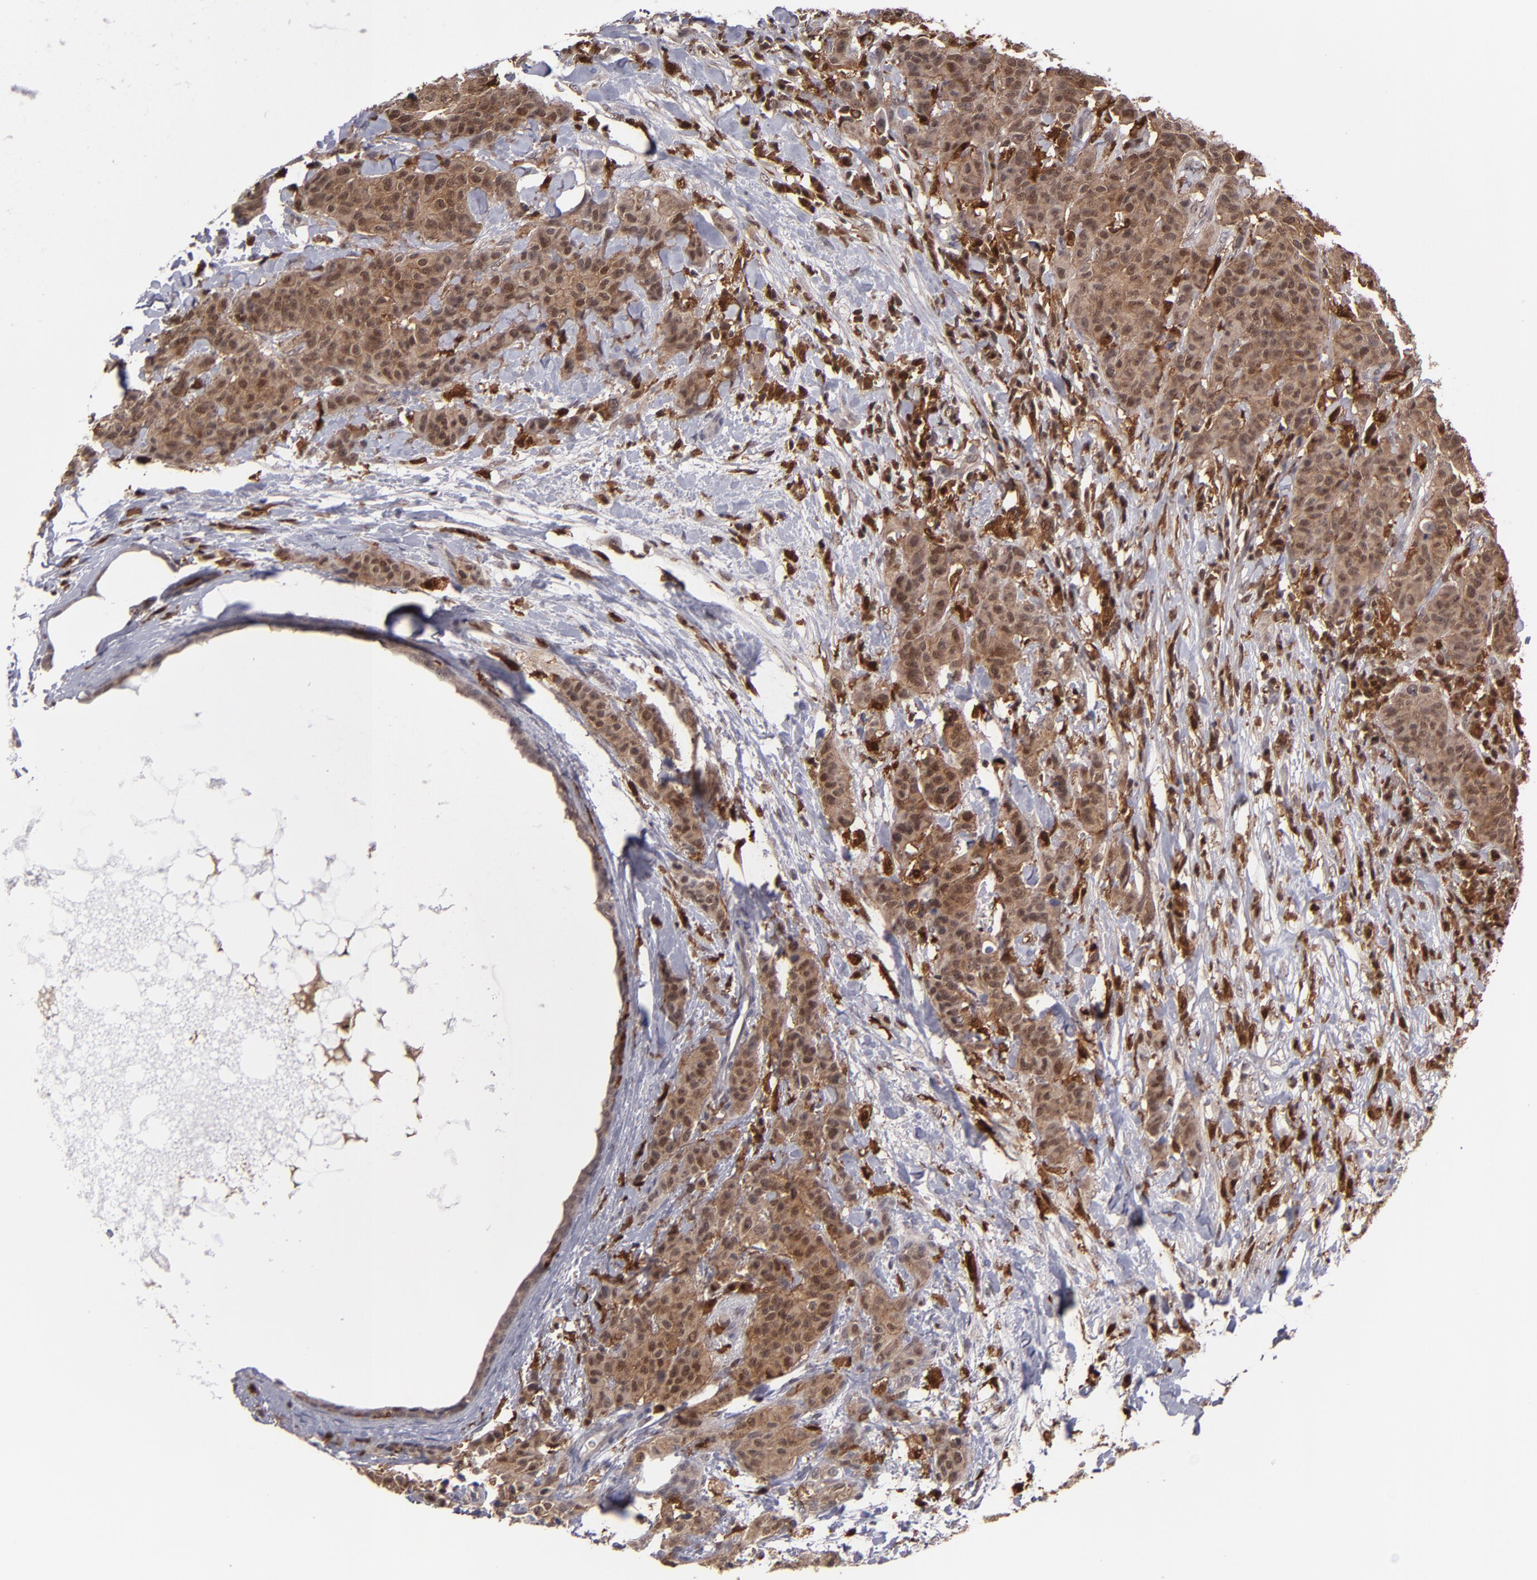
{"staining": {"intensity": "moderate", "quantity": ">75%", "location": "cytoplasmic/membranous,nuclear"}, "tissue": "breast cancer", "cell_type": "Tumor cells", "image_type": "cancer", "snomed": [{"axis": "morphology", "description": "Duct carcinoma"}, {"axis": "topography", "description": "Breast"}], "caption": "Protein analysis of breast cancer (intraductal carcinoma) tissue displays moderate cytoplasmic/membranous and nuclear expression in about >75% of tumor cells.", "gene": "GRB2", "patient": {"sex": "female", "age": 40}}